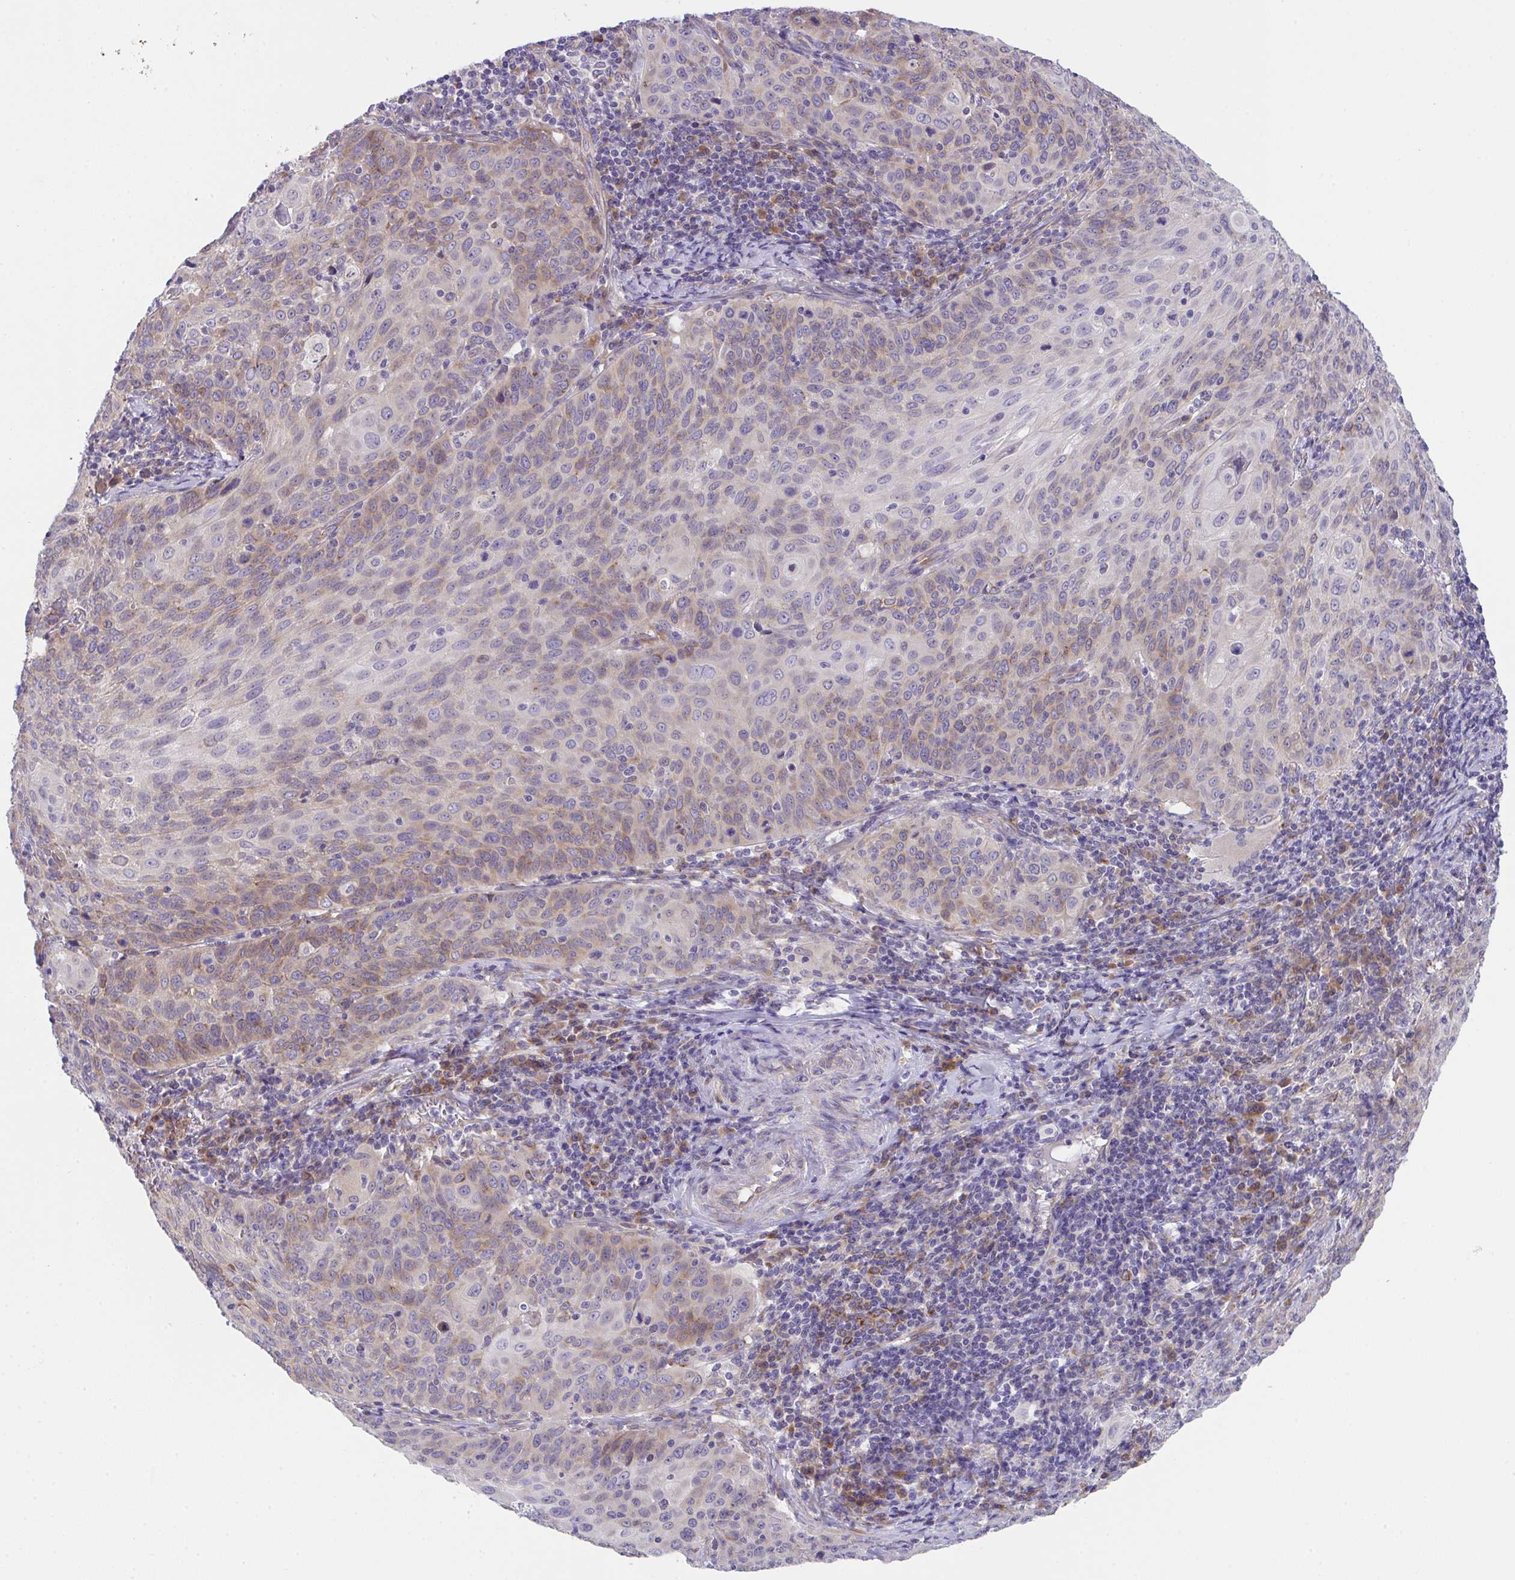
{"staining": {"intensity": "weak", "quantity": "25%-75%", "location": "cytoplasmic/membranous"}, "tissue": "cervical cancer", "cell_type": "Tumor cells", "image_type": "cancer", "snomed": [{"axis": "morphology", "description": "Squamous cell carcinoma, NOS"}, {"axis": "topography", "description": "Cervix"}], "caption": "Weak cytoplasmic/membranous protein positivity is identified in approximately 25%-75% of tumor cells in cervical cancer.", "gene": "MIA3", "patient": {"sex": "female", "age": 65}}